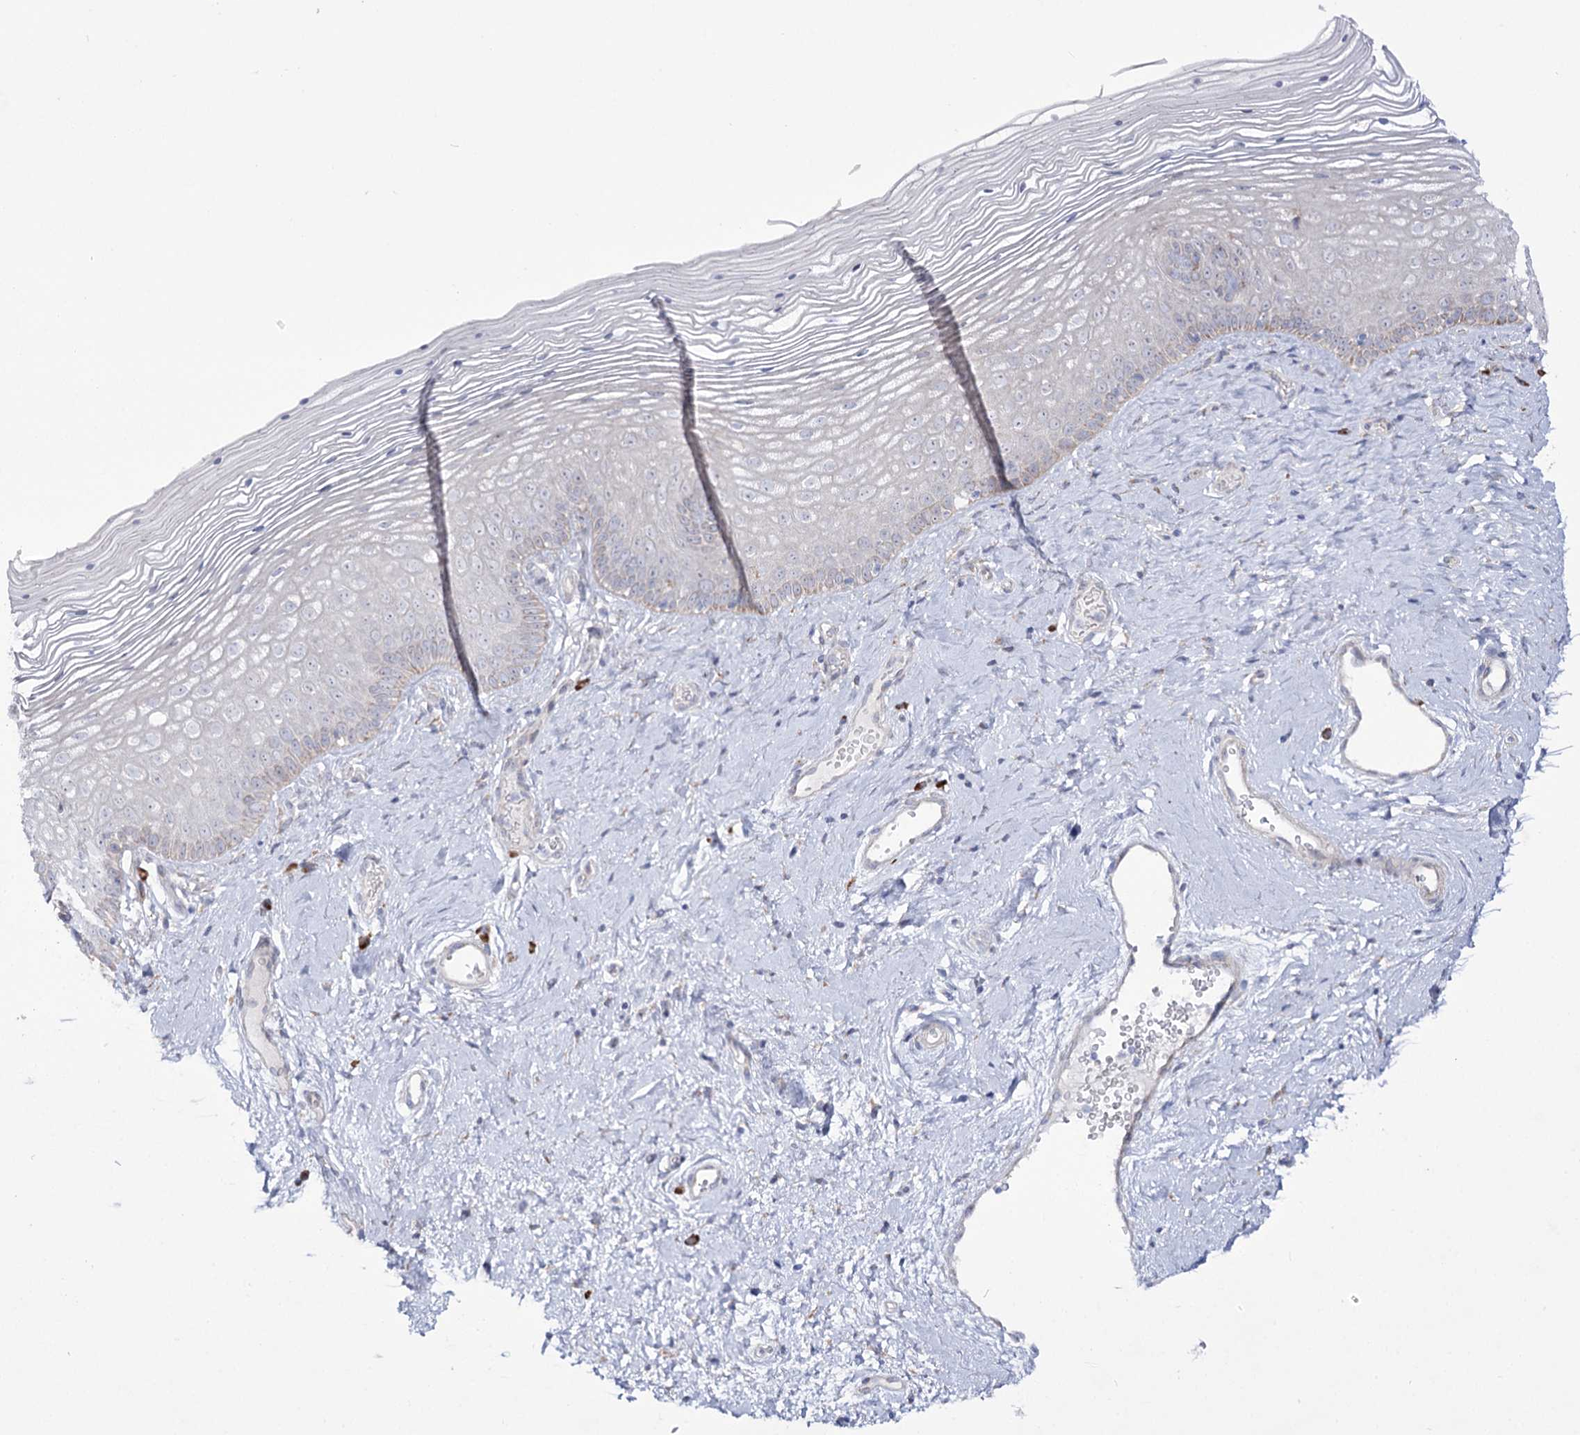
{"staining": {"intensity": "negative", "quantity": "none", "location": "none"}, "tissue": "vagina", "cell_type": "Squamous epithelial cells", "image_type": "normal", "snomed": [{"axis": "morphology", "description": "Normal tissue, NOS"}, {"axis": "topography", "description": "Vagina"}], "caption": "This is a photomicrograph of immunohistochemistry (IHC) staining of normal vagina, which shows no expression in squamous epithelial cells. (IHC, brightfield microscopy, high magnification).", "gene": "METTL5", "patient": {"sex": "female", "age": 46}}